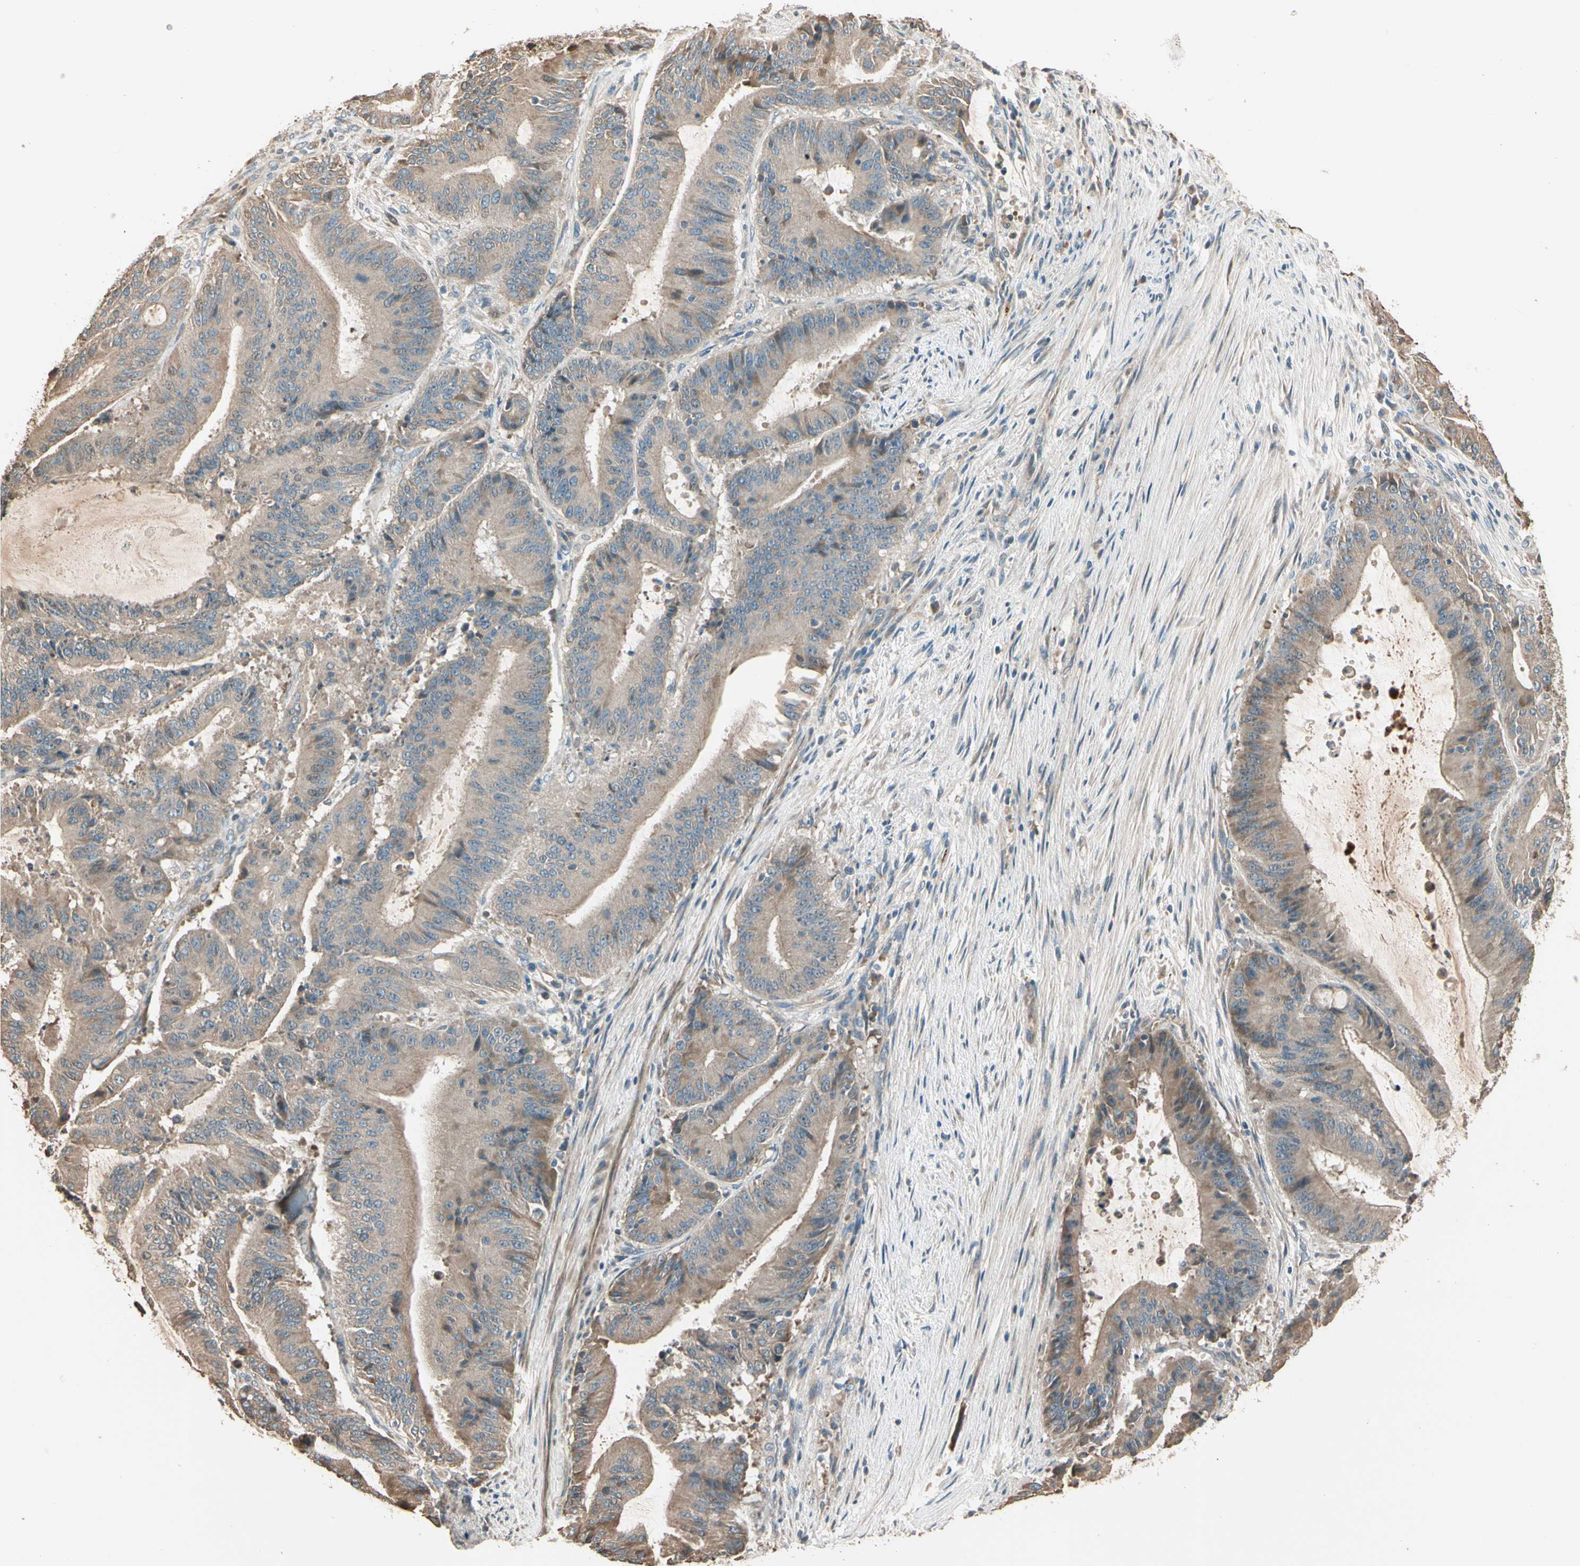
{"staining": {"intensity": "weak", "quantity": ">75%", "location": "cytoplasmic/membranous"}, "tissue": "liver cancer", "cell_type": "Tumor cells", "image_type": "cancer", "snomed": [{"axis": "morphology", "description": "Cholangiocarcinoma"}, {"axis": "topography", "description": "Liver"}], "caption": "Immunohistochemical staining of cholangiocarcinoma (liver) exhibits low levels of weak cytoplasmic/membranous protein staining in approximately >75% of tumor cells.", "gene": "TNFRSF21", "patient": {"sex": "female", "age": 73}}